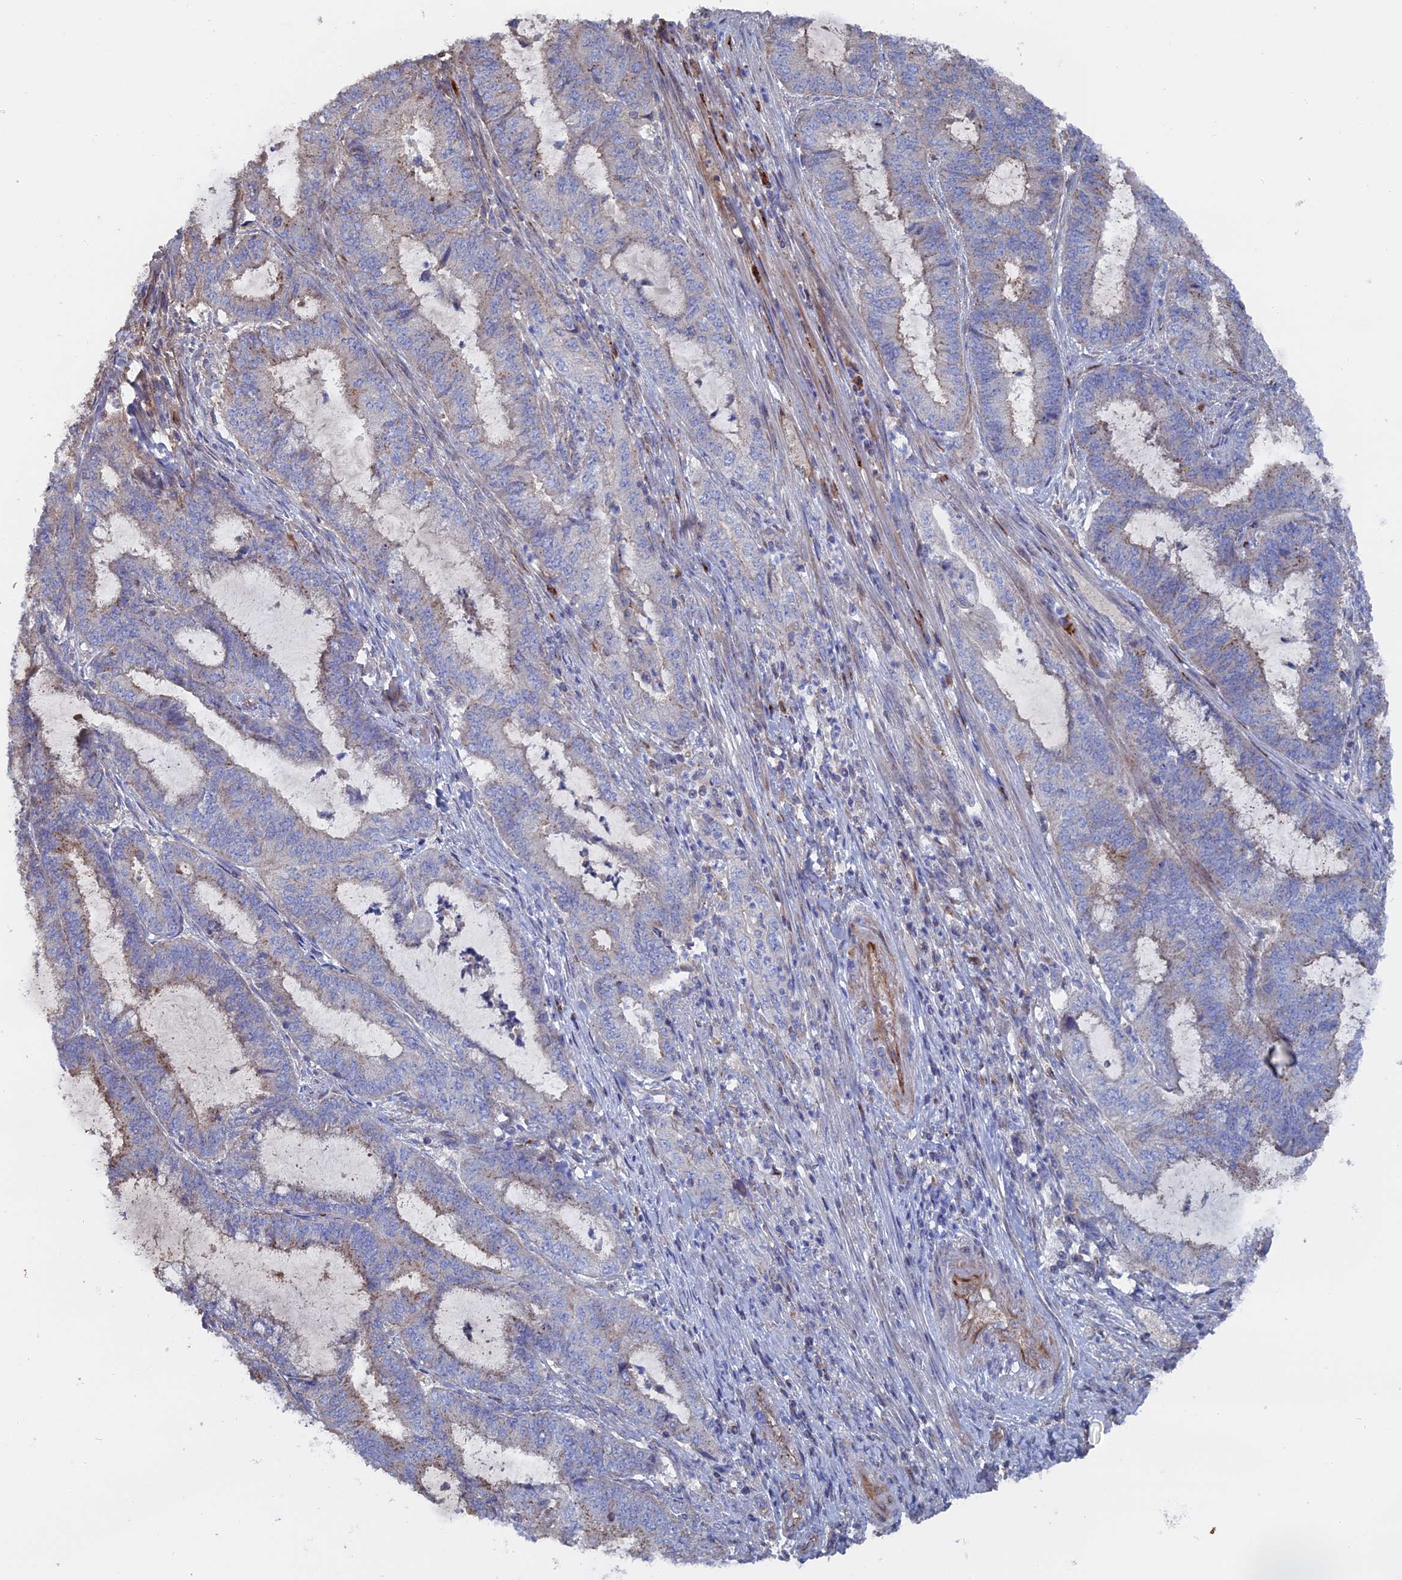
{"staining": {"intensity": "moderate", "quantity": "<25%", "location": "cytoplasmic/membranous"}, "tissue": "endometrial cancer", "cell_type": "Tumor cells", "image_type": "cancer", "snomed": [{"axis": "morphology", "description": "Adenocarcinoma, NOS"}, {"axis": "topography", "description": "Endometrium"}], "caption": "An image of human adenocarcinoma (endometrial) stained for a protein demonstrates moderate cytoplasmic/membranous brown staining in tumor cells.", "gene": "SMG9", "patient": {"sex": "female", "age": 51}}